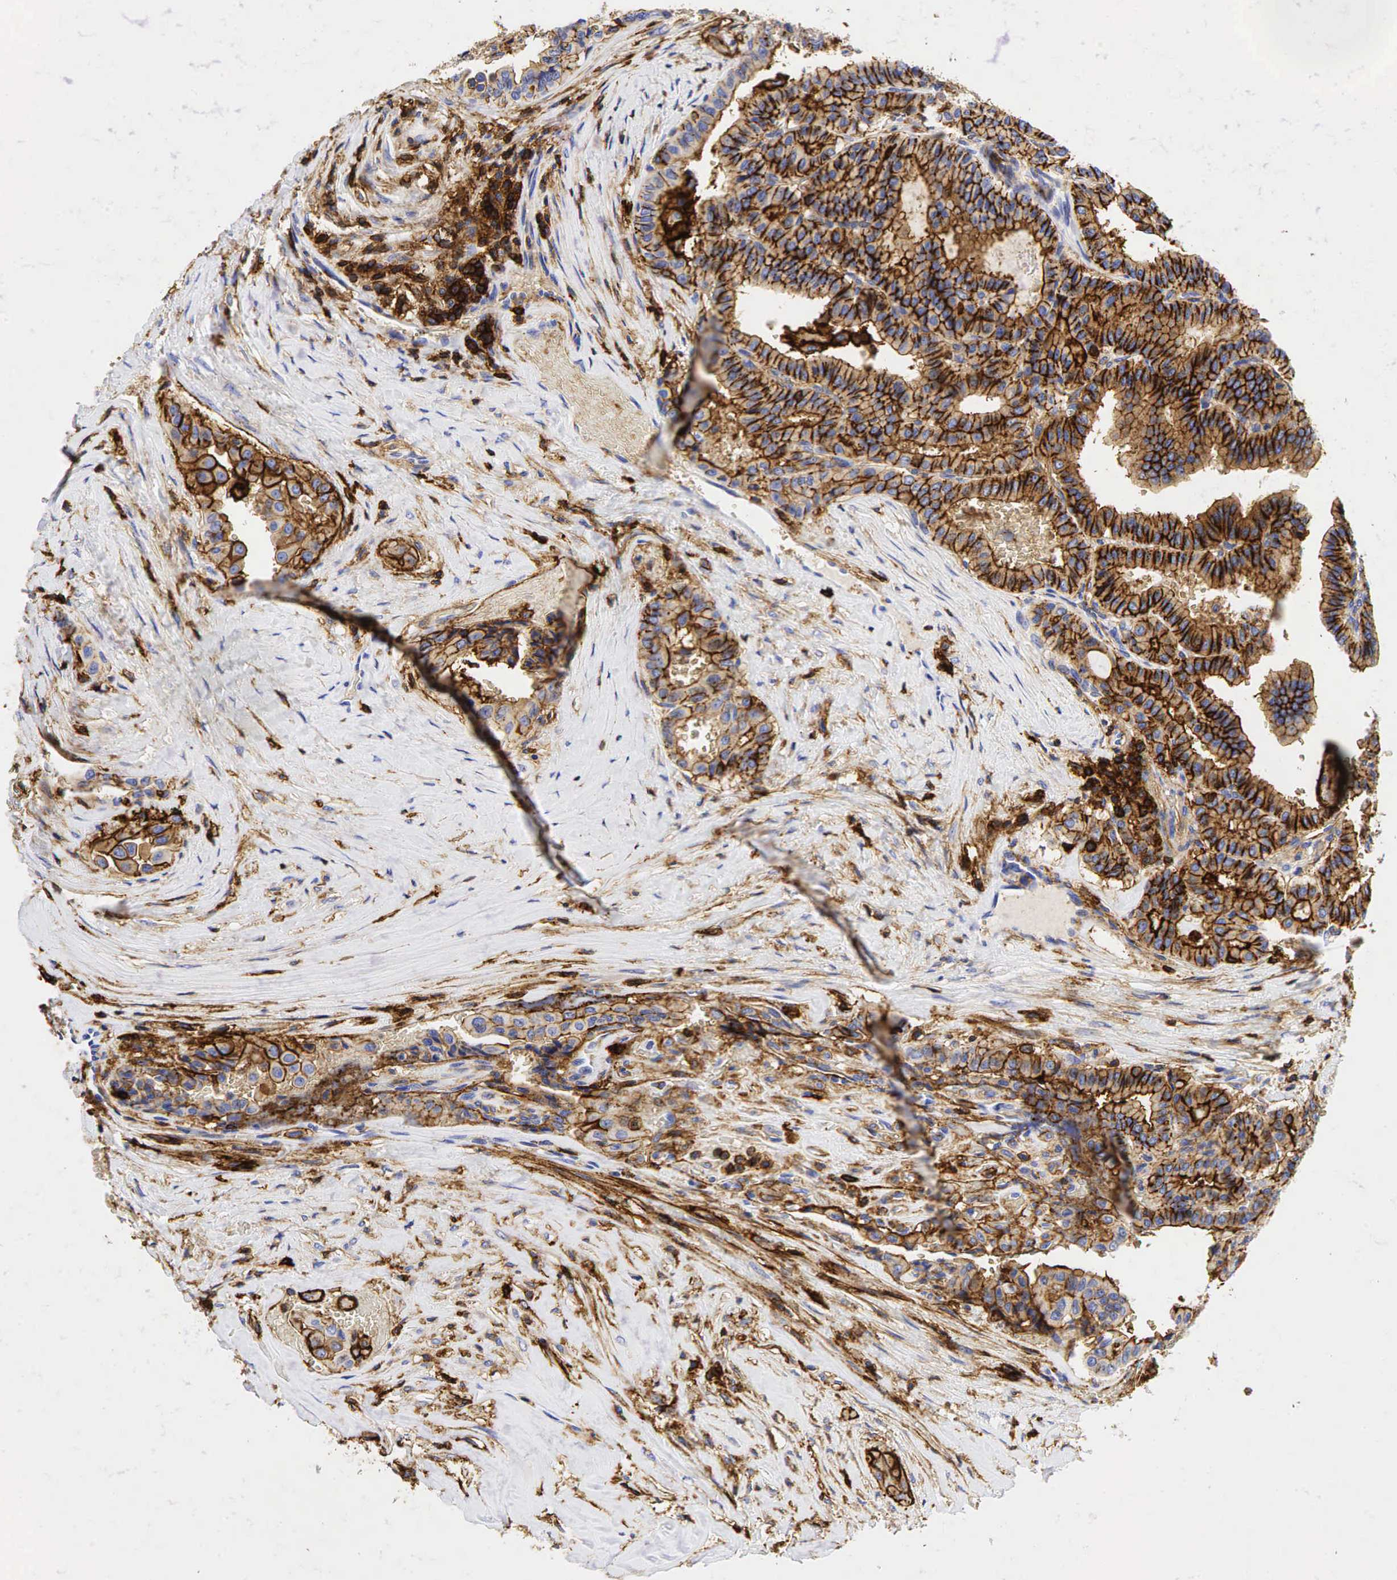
{"staining": {"intensity": "moderate", "quantity": ">75%", "location": "cytoplasmic/membranous"}, "tissue": "thyroid cancer", "cell_type": "Tumor cells", "image_type": "cancer", "snomed": [{"axis": "morphology", "description": "Papillary adenocarcinoma, NOS"}, {"axis": "topography", "description": "Thyroid gland"}], "caption": "Thyroid cancer (papillary adenocarcinoma) stained with immunohistochemistry (IHC) demonstrates moderate cytoplasmic/membranous positivity in about >75% of tumor cells.", "gene": "CD44", "patient": {"sex": "male", "age": 87}}